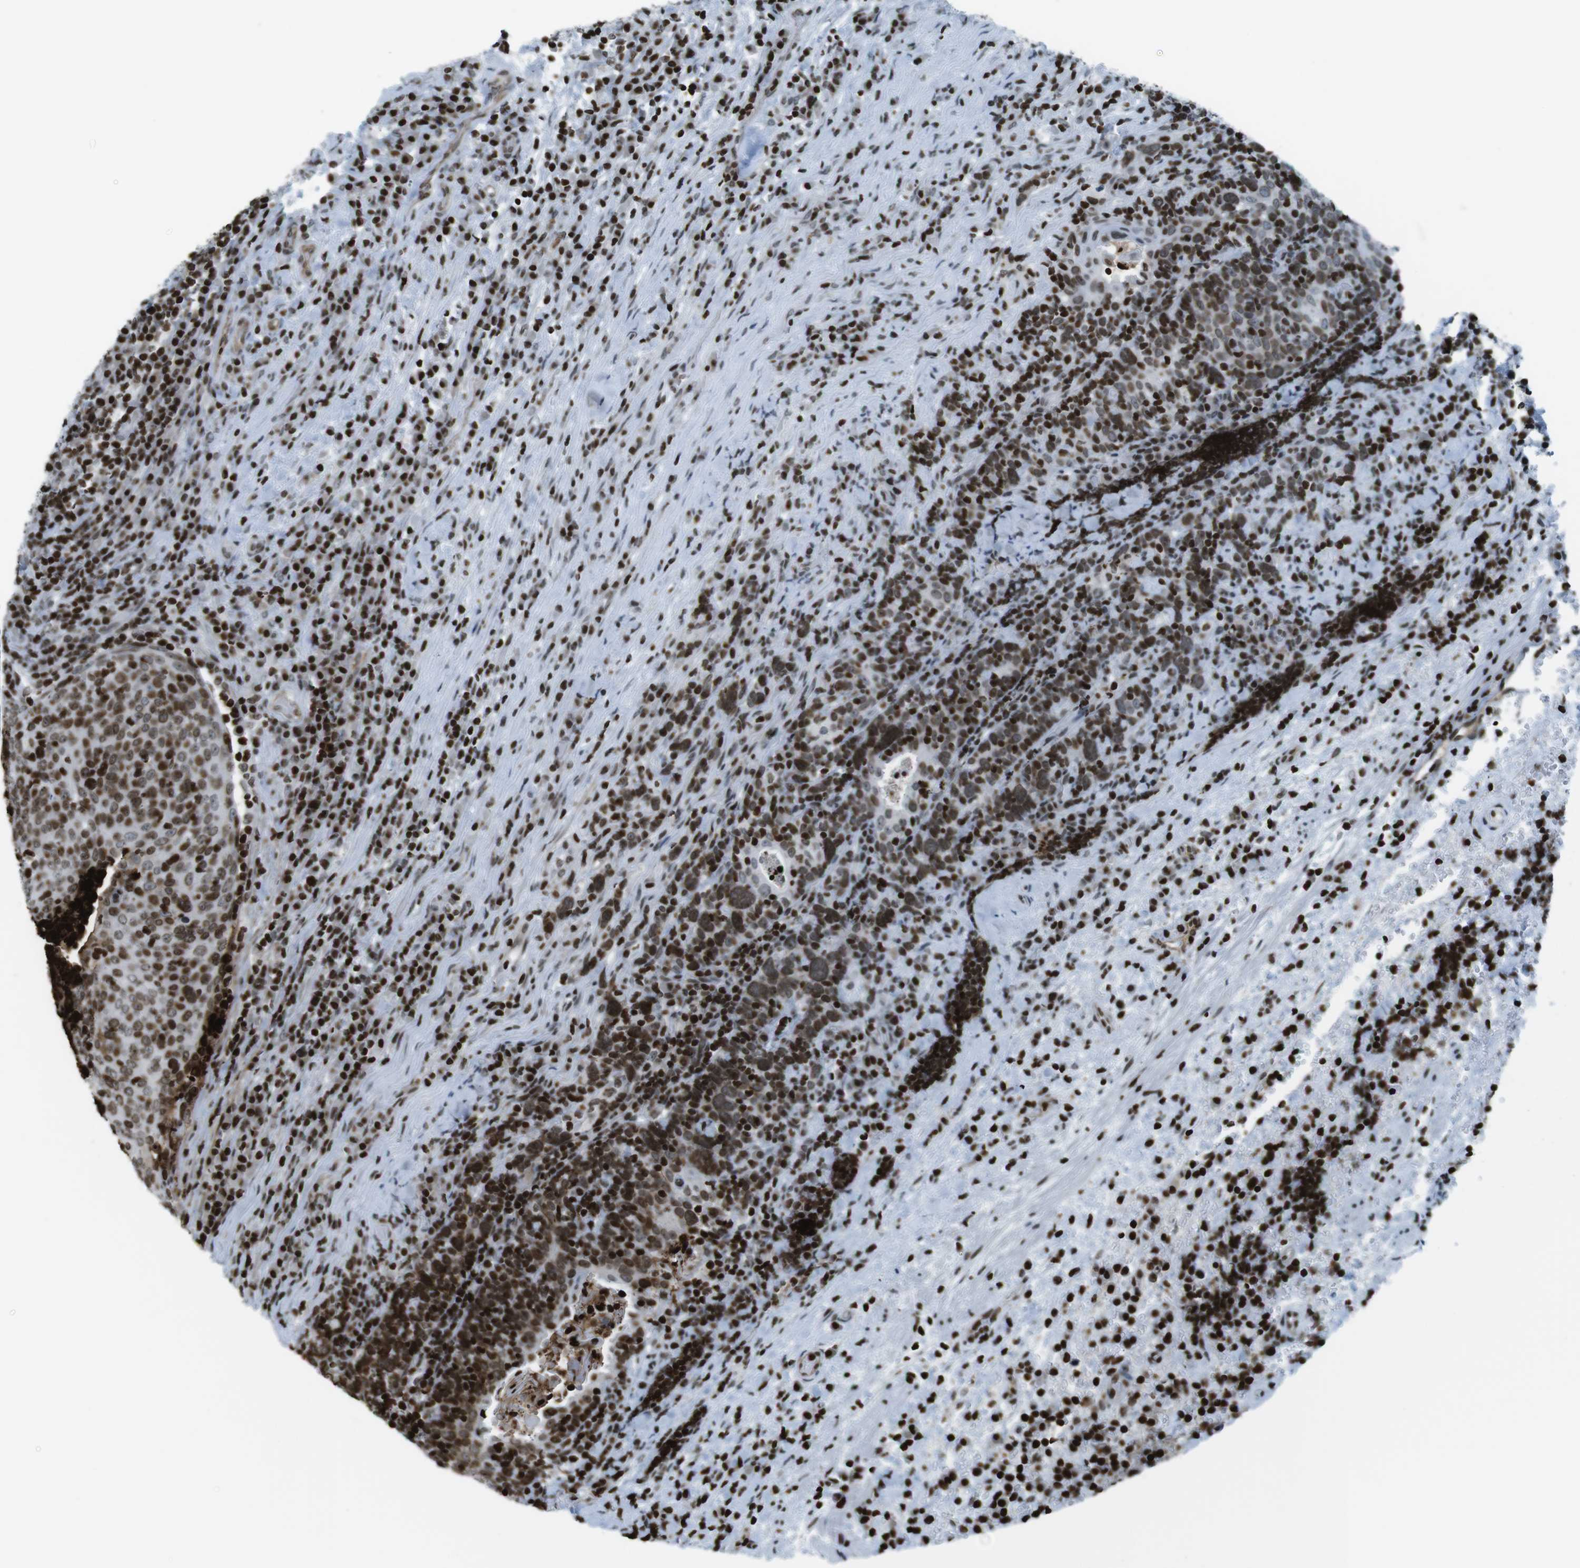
{"staining": {"intensity": "strong", "quantity": ">75%", "location": "nuclear"}, "tissue": "head and neck cancer", "cell_type": "Tumor cells", "image_type": "cancer", "snomed": [{"axis": "morphology", "description": "Squamous cell carcinoma, NOS"}, {"axis": "morphology", "description": "Squamous cell carcinoma, metastatic, NOS"}, {"axis": "topography", "description": "Lymph node"}, {"axis": "topography", "description": "Head-Neck"}], "caption": "Protein analysis of head and neck cancer (squamous cell carcinoma) tissue shows strong nuclear positivity in approximately >75% of tumor cells.", "gene": "H2AC8", "patient": {"sex": "male", "age": 62}}